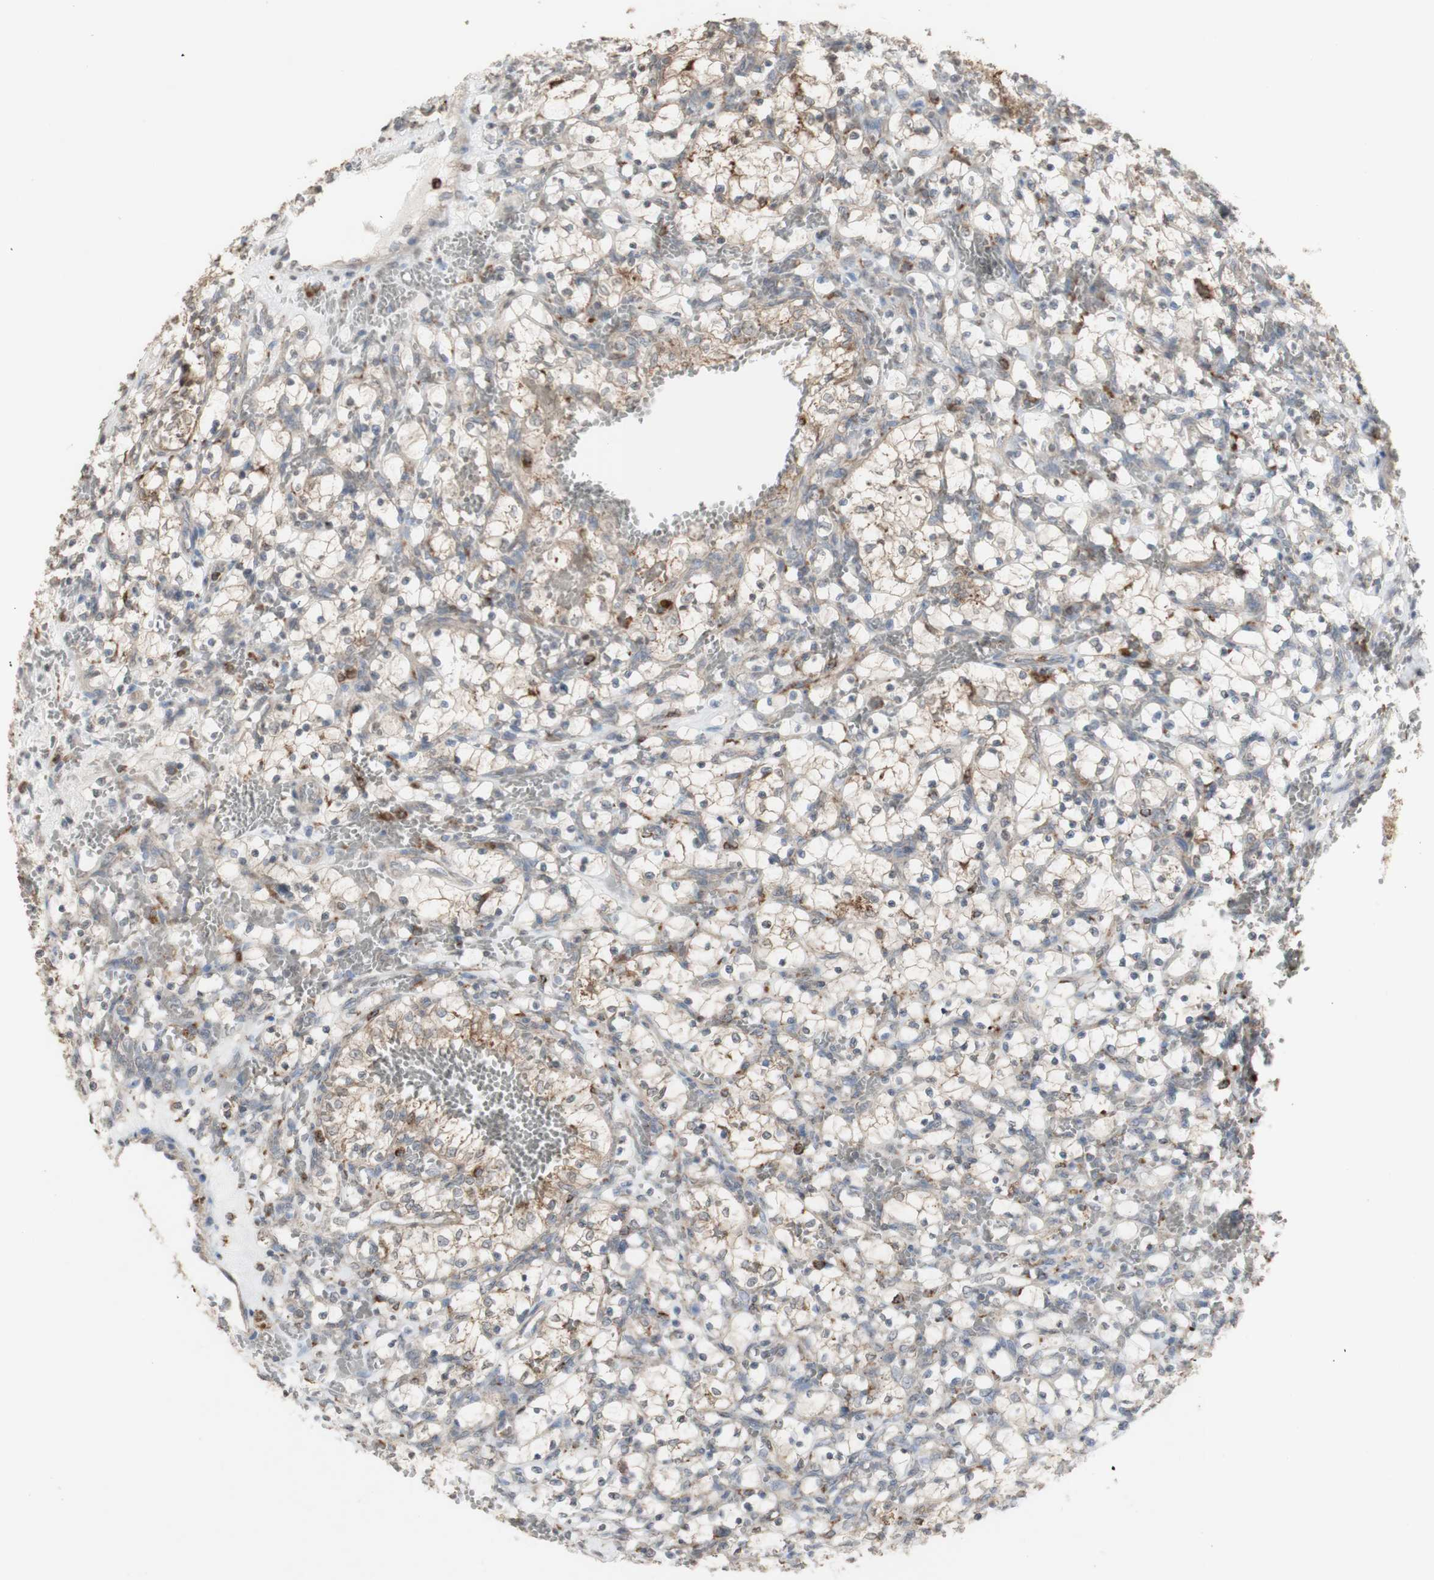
{"staining": {"intensity": "weak", "quantity": "<25%", "location": "cytoplasmic/membranous"}, "tissue": "renal cancer", "cell_type": "Tumor cells", "image_type": "cancer", "snomed": [{"axis": "morphology", "description": "Adenocarcinoma, NOS"}, {"axis": "topography", "description": "Kidney"}], "caption": "IHC of human renal cancer (adenocarcinoma) reveals no expression in tumor cells.", "gene": "ATP6V1E1", "patient": {"sex": "female", "age": 69}}